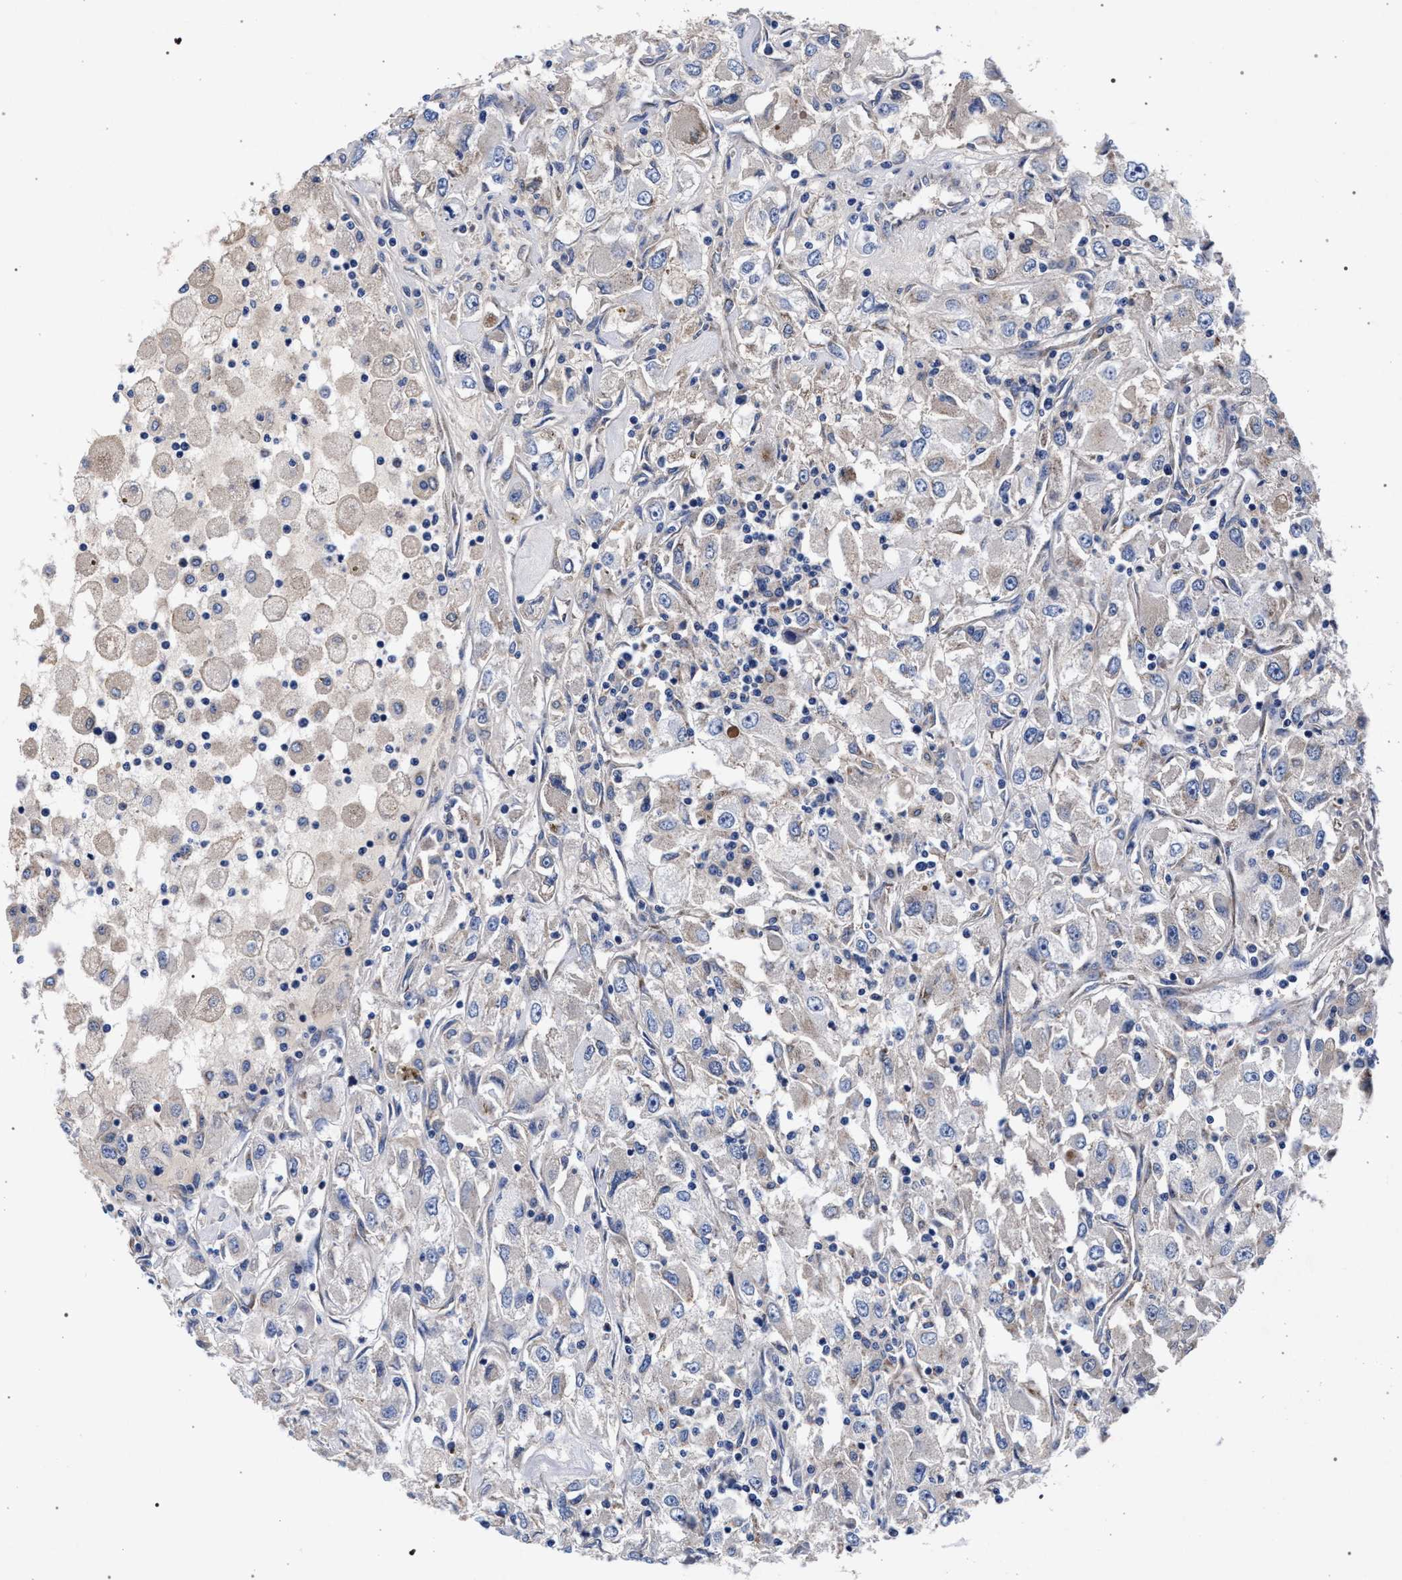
{"staining": {"intensity": "negative", "quantity": "none", "location": "none"}, "tissue": "renal cancer", "cell_type": "Tumor cells", "image_type": "cancer", "snomed": [{"axis": "morphology", "description": "Adenocarcinoma, NOS"}, {"axis": "topography", "description": "Kidney"}], "caption": "Micrograph shows no significant protein expression in tumor cells of renal adenocarcinoma.", "gene": "ACOX1", "patient": {"sex": "female", "age": 52}}